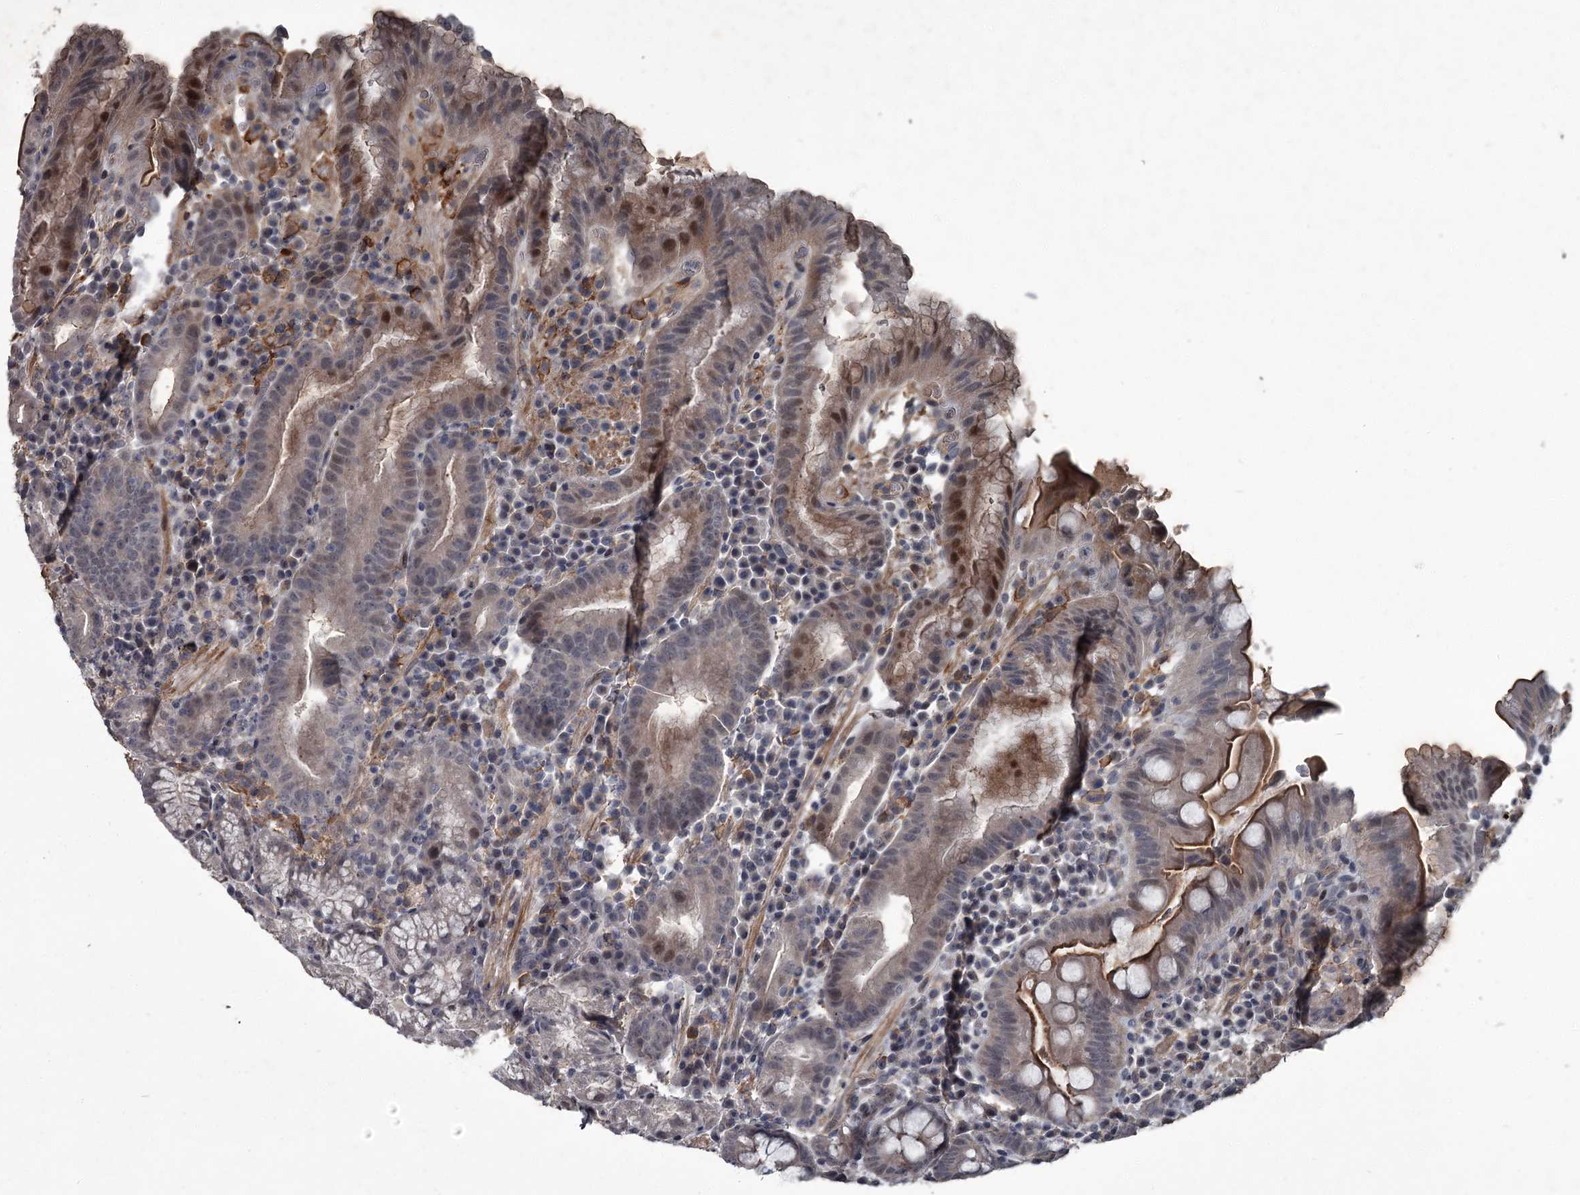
{"staining": {"intensity": "moderate", "quantity": "<25%", "location": "cytoplasmic/membranous,nuclear"}, "tissue": "stomach", "cell_type": "Glandular cells", "image_type": "normal", "snomed": [{"axis": "morphology", "description": "Normal tissue, NOS"}, {"axis": "morphology", "description": "Inflammation, NOS"}, {"axis": "topography", "description": "Stomach"}], "caption": "DAB immunohistochemical staining of unremarkable human stomach shows moderate cytoplasmic/membranous,nuclear protein positivity in about <25% of glandular cells. (Brightfield microscopy of DAB IHC at high magnification).", "gene": "FLVCR2", "patient": {"sex": "male", "age": 79}}